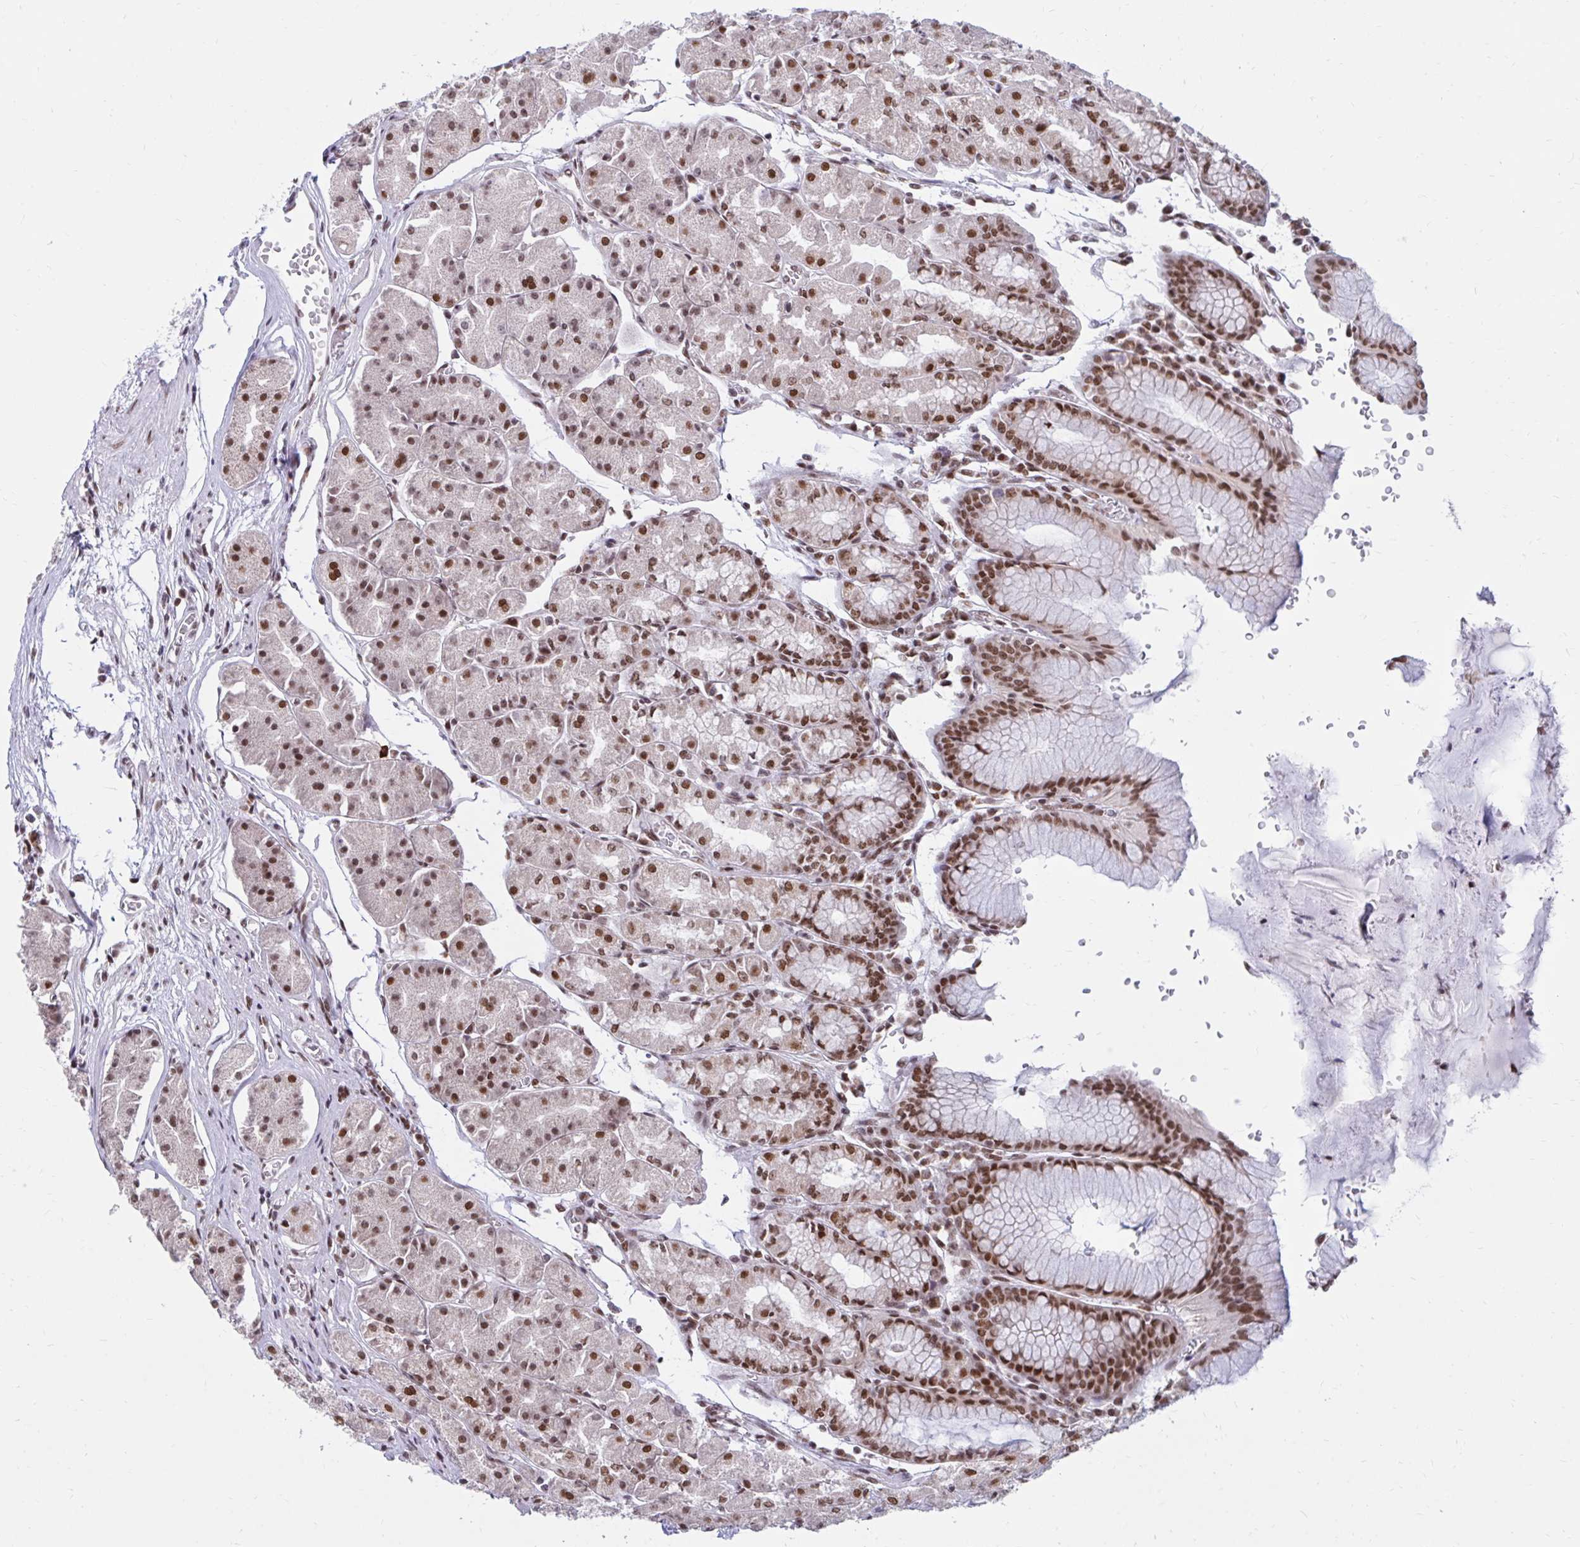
{"staining": {"intensity": "moderate", "quantity": ">75%", "location": "nuclear"}, "tissue": "stomach", "cell_type": "Glandular cells", "image_type": "normal", "snomed": [{"axis": "morphology", "description": "Normal tissue, NOS"}, {"axis": "topography", "description": "Stomach"}], "caption": "Immunohistochemical staining of normal human stomach shows >75% levels of moderate nuclear protein positivity in about >75% of glandular cells. Using DAB (3,3'-diaminobenzidine) (brown) and hematoxylin (blue) stains, captured at high magnification using brightfield microscopy.", "gene": "PHF10", "patient": {"sex": "male", "age": 55}}